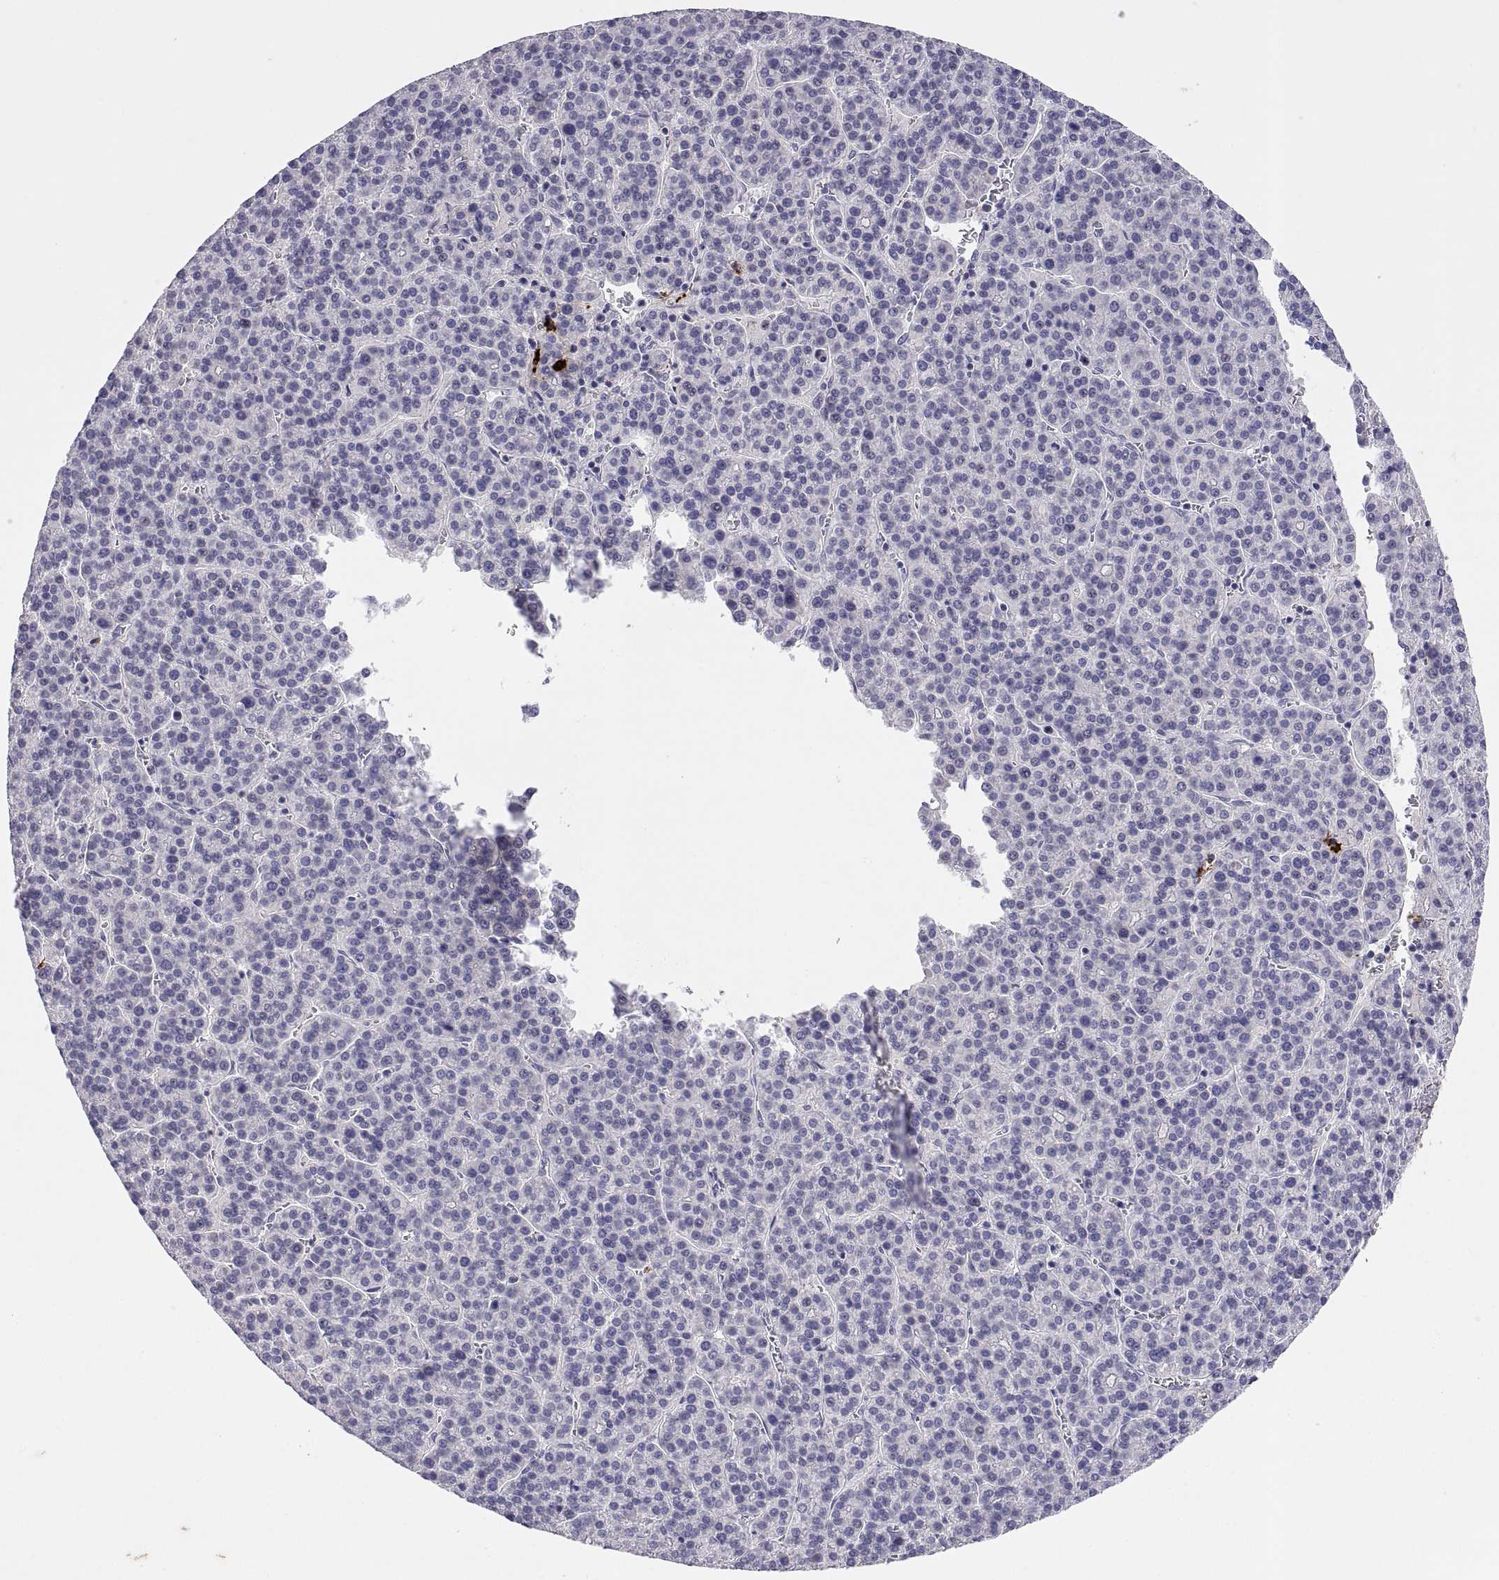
{"staining": {"intensity": "negative", "quantity": "none", "location": "none"}, "tissue": "liver cancer", "cell_type": "Tumor cells", "image_type": "cancer", "snomed": [{"axis": "morphology", "description": "Carcinoma, Hepatocellular, NOS"}, {"axis": "topography", "description": "Liver"}], "caption": "A high-resolution photomicrograph shows immunohistochemistry staining of liver cancer, which demonstrates no significant positivity in tumor cells. (Immunohistochemistry (ihc), brightfield microscopy, high magnification).", "gene": "MS4A1", "patient": {"sex": "female", "age": 58}}